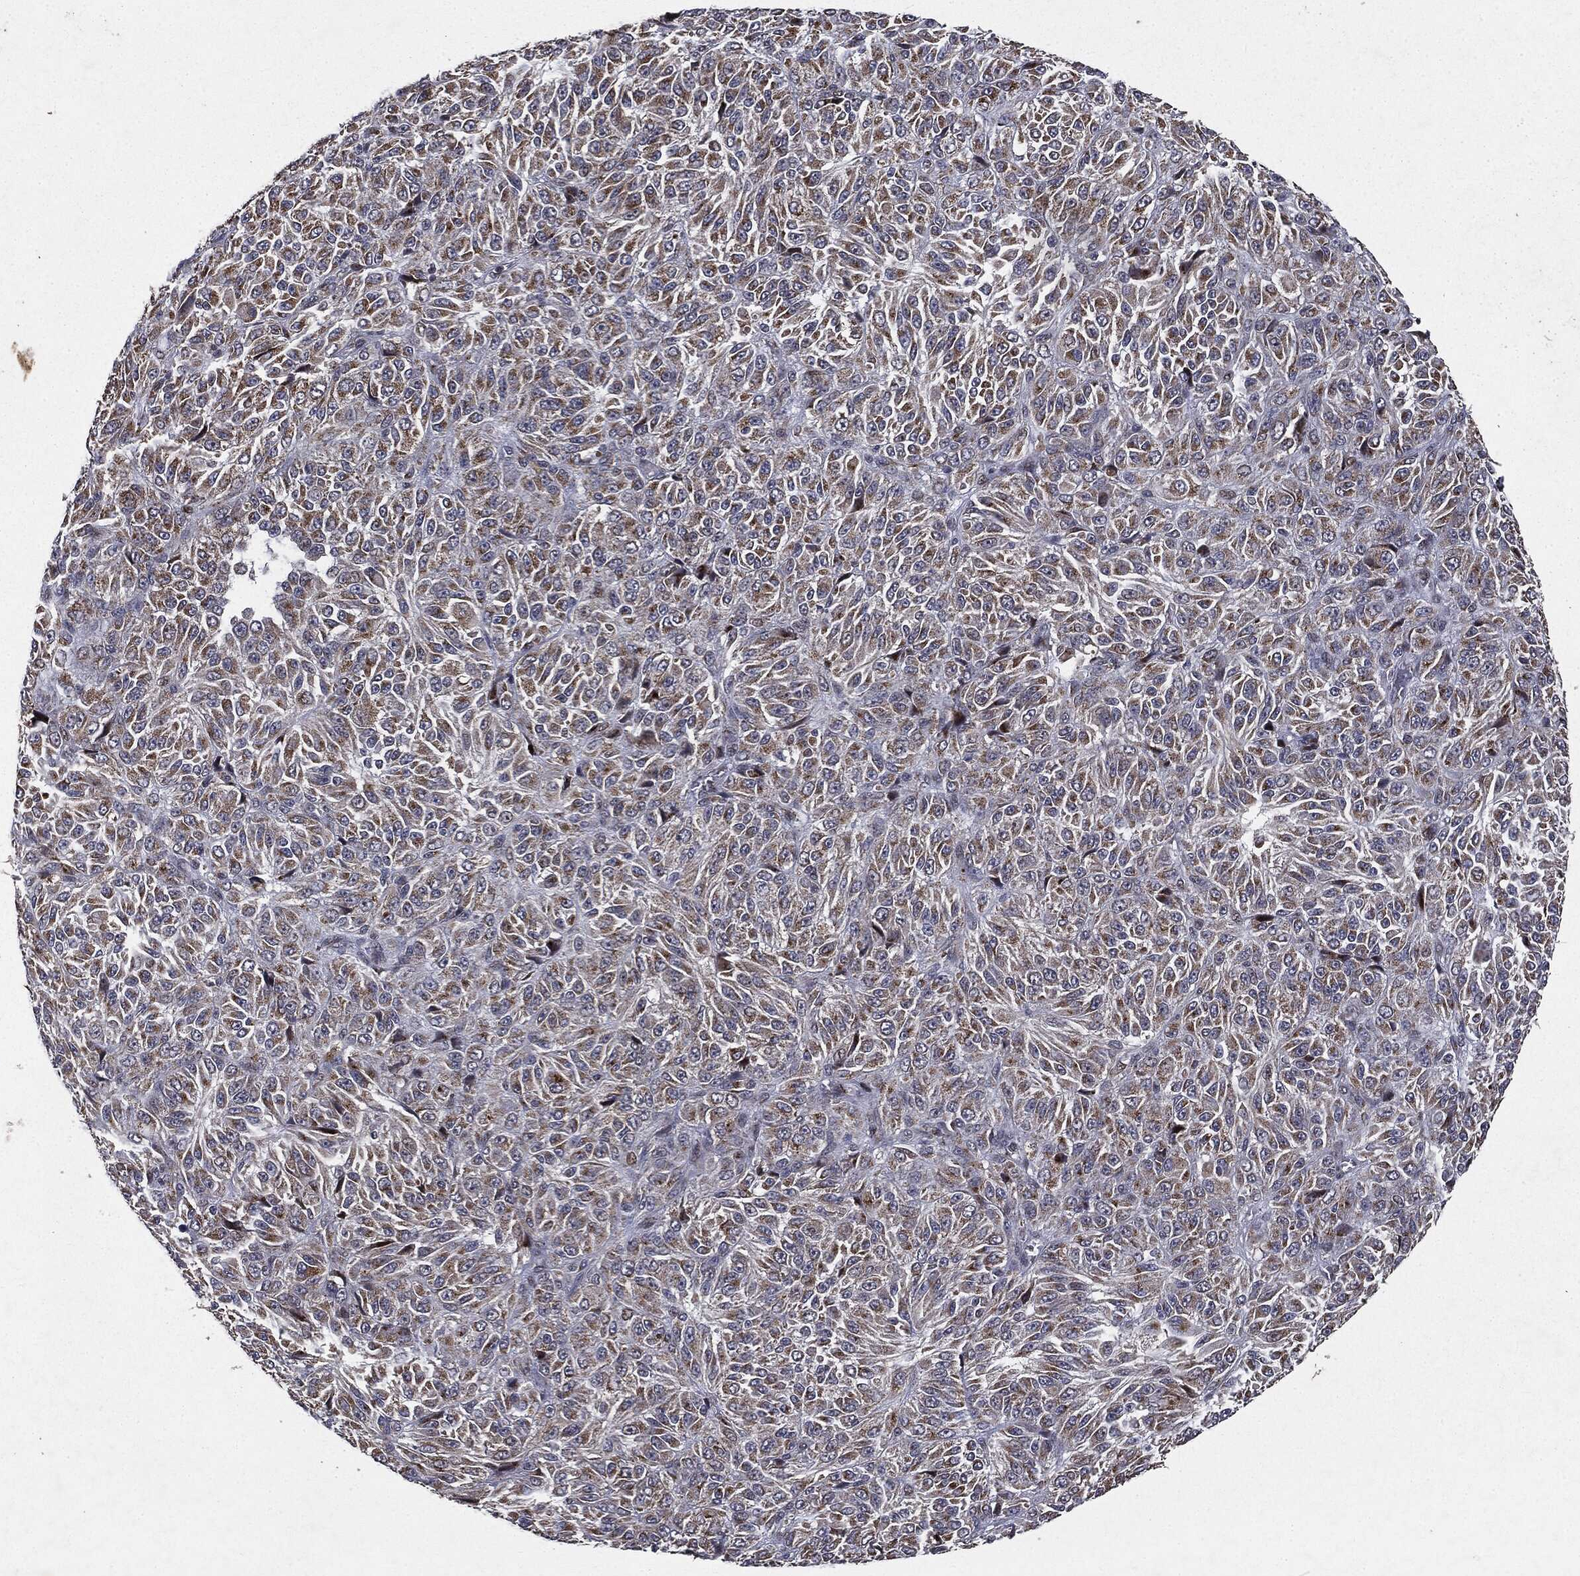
{"staining": {"intensity": "moderate", "quantity": ">75%", "location": "cytoplasmic/membranous"}, "tissue": "melanoma", "cell_type": "Tumor cells", "image_type": "cancer", "snomed": [{"axis": "morphology", "description": "Malignant melanoma, Metastatic site"}, {"axis": "topography", "description": "Brain"}], "caption": "IHC photomicrograph of melanoma stained for a protein (brown), which shows medium levels of moderate cytoplasmic/membranous expression in about >75% of tumor cells.", "gene": "PLPPR2", "patient": {"sex": "female", "age": 56}}